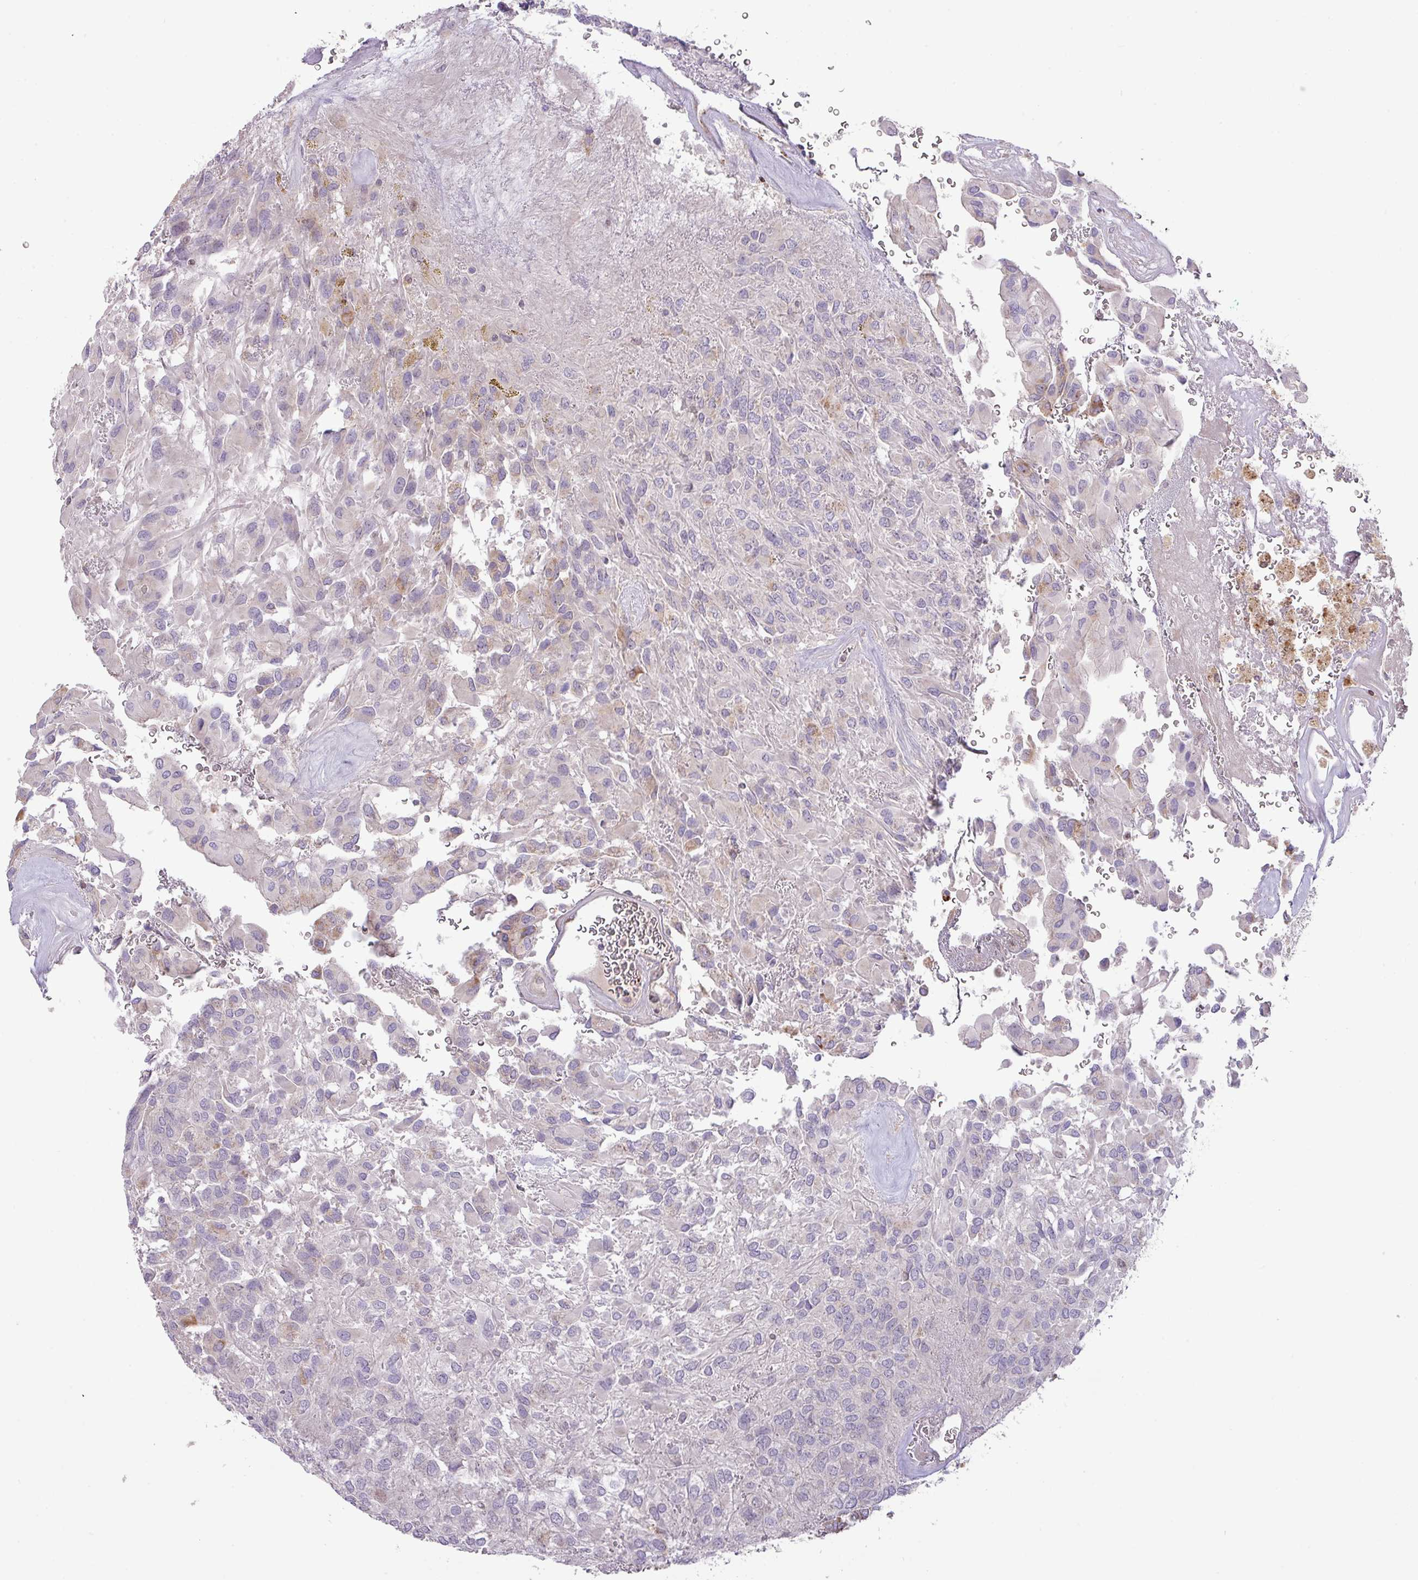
{"staining": {"intensity": "moderate", "quantity": "<25%", "location": "cytoplasmic/membranous"}, "tissue": "glioma", "cell_type": "Tumor cells", "image_type": "cancer", "snomed": [{"axis": "morphology", "description": "Glioma, malignant, Low grade"}, {"axis": "topography", "description": "Brain"}], "caption": "Human malignant glioma (low-grade) stained with a protein marker demonstrates moderate staining in tumor cells.", "gene": "ZNF394", "patient": {"sex": "male", "age": 56}}